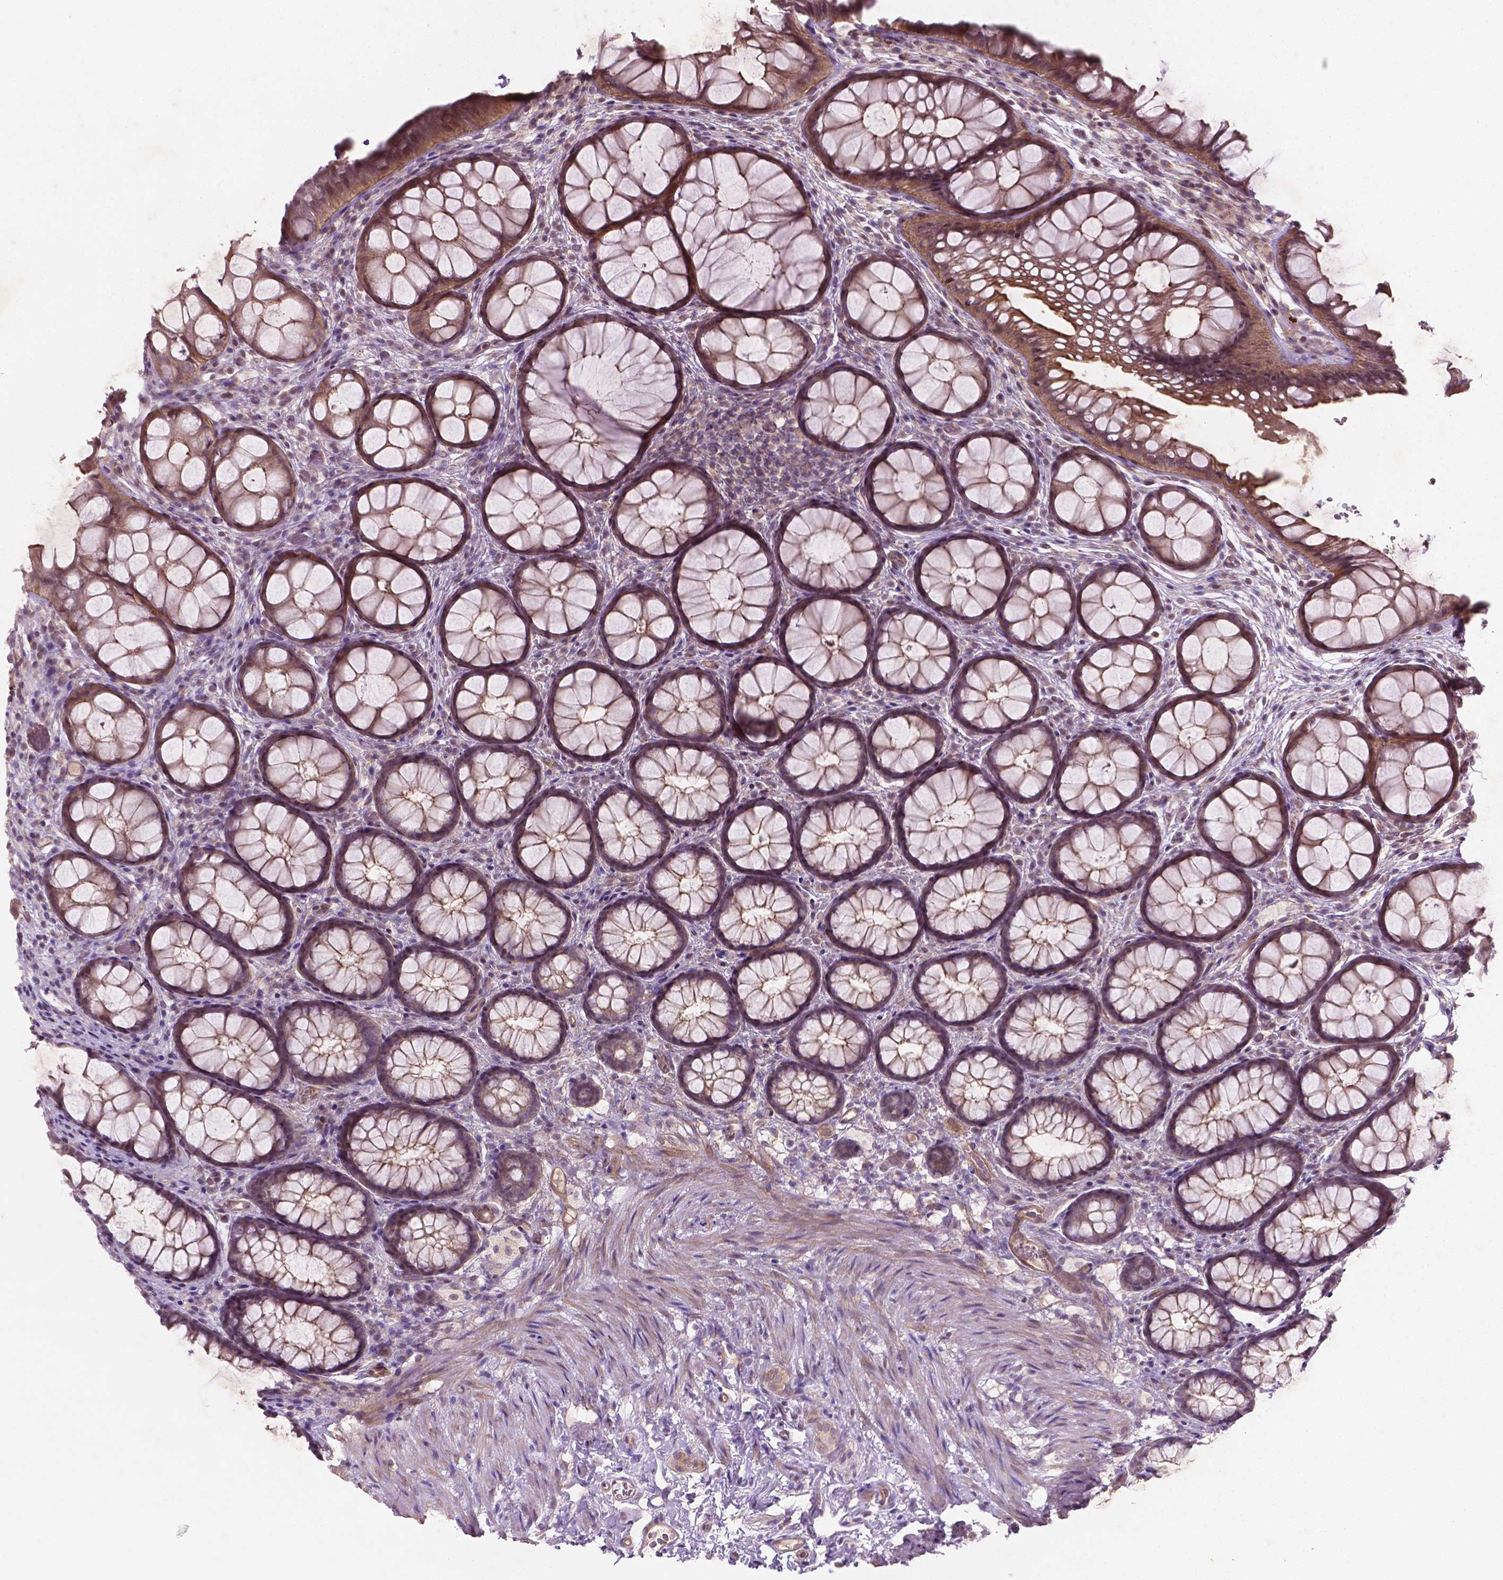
{"staining": {"intensity": "weak", "quantity": ">75%", "location": "cytoplasmic/membranous"}, "tissue": "rectum", "cell_type": "Glandular cells", "image_type": "normal", "snomed": [{"axis": "morphology", "description": "Normal tissue, NOS"}, {"axis": "topography", "description": "Rectum"}], "caption": "Weak cytoplasmic/membranous protein staining is appreciated in about >75% of glandular cells in rectum.", "gene": "TCHP", "patient": {"sex": "female", "age": 62}}